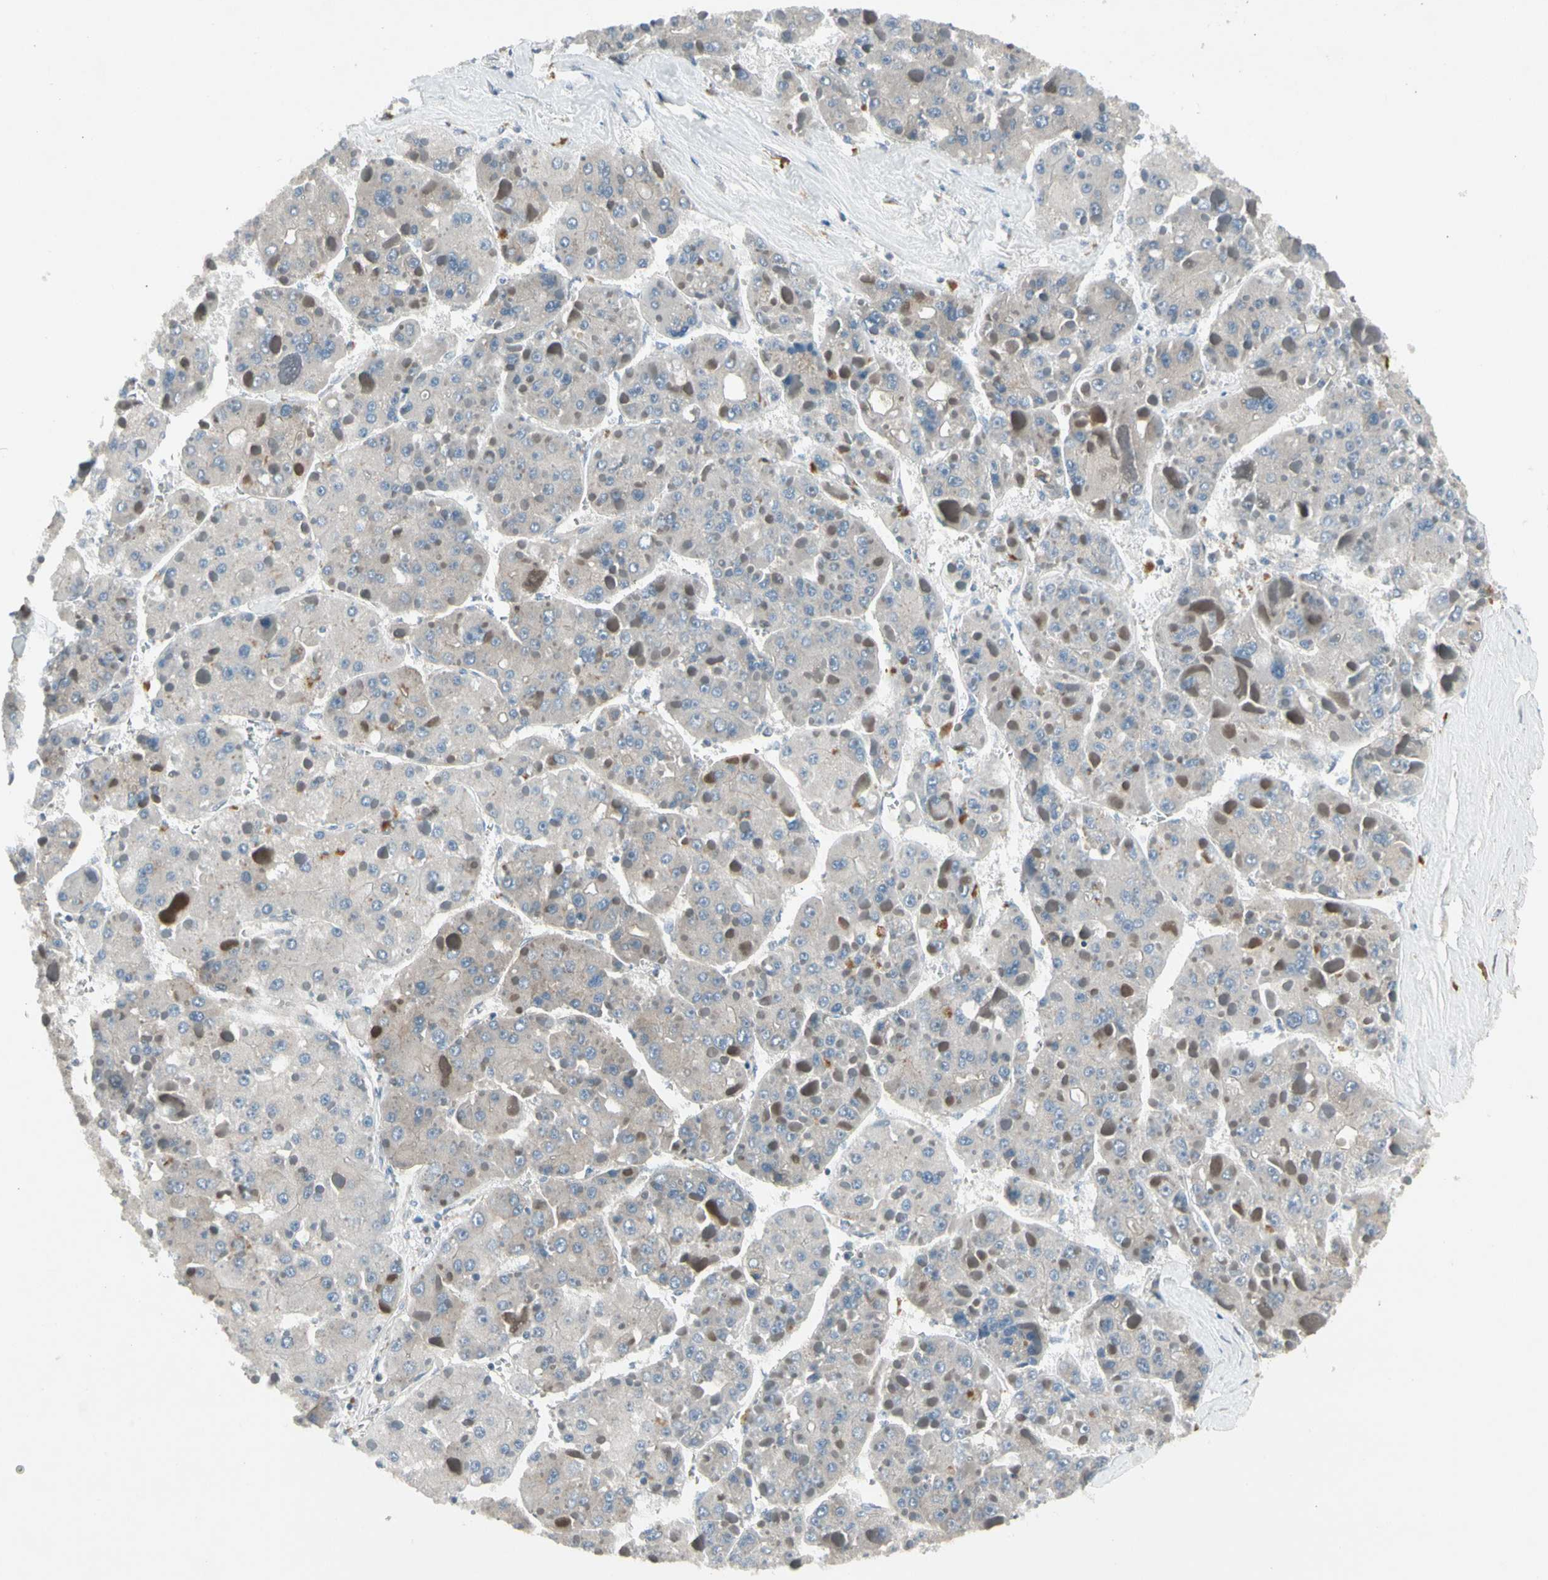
{"staining": {"intensity": "negative", "quantity": "none", "location": "none"}, "tissue": "liver cancer", "cell_type": "Tumor cells", "image_type": "cancer", "snomed": [{"axis": "morphology", "description": "Carcinoma, Hepatocellular, NOS"}, {"axis": "topography", "description": "Liver"}], "caption": "There is no significant expression in tumor cells of hepatocellular carcinoma (liver). The staining is performed using DAB (3,3'-diaminobenzidine) brown chromogen with nuclei counter-stained in using hematoxylin.", "gene": "PANK2", "patient": {"sex": "female", "age": 73}}